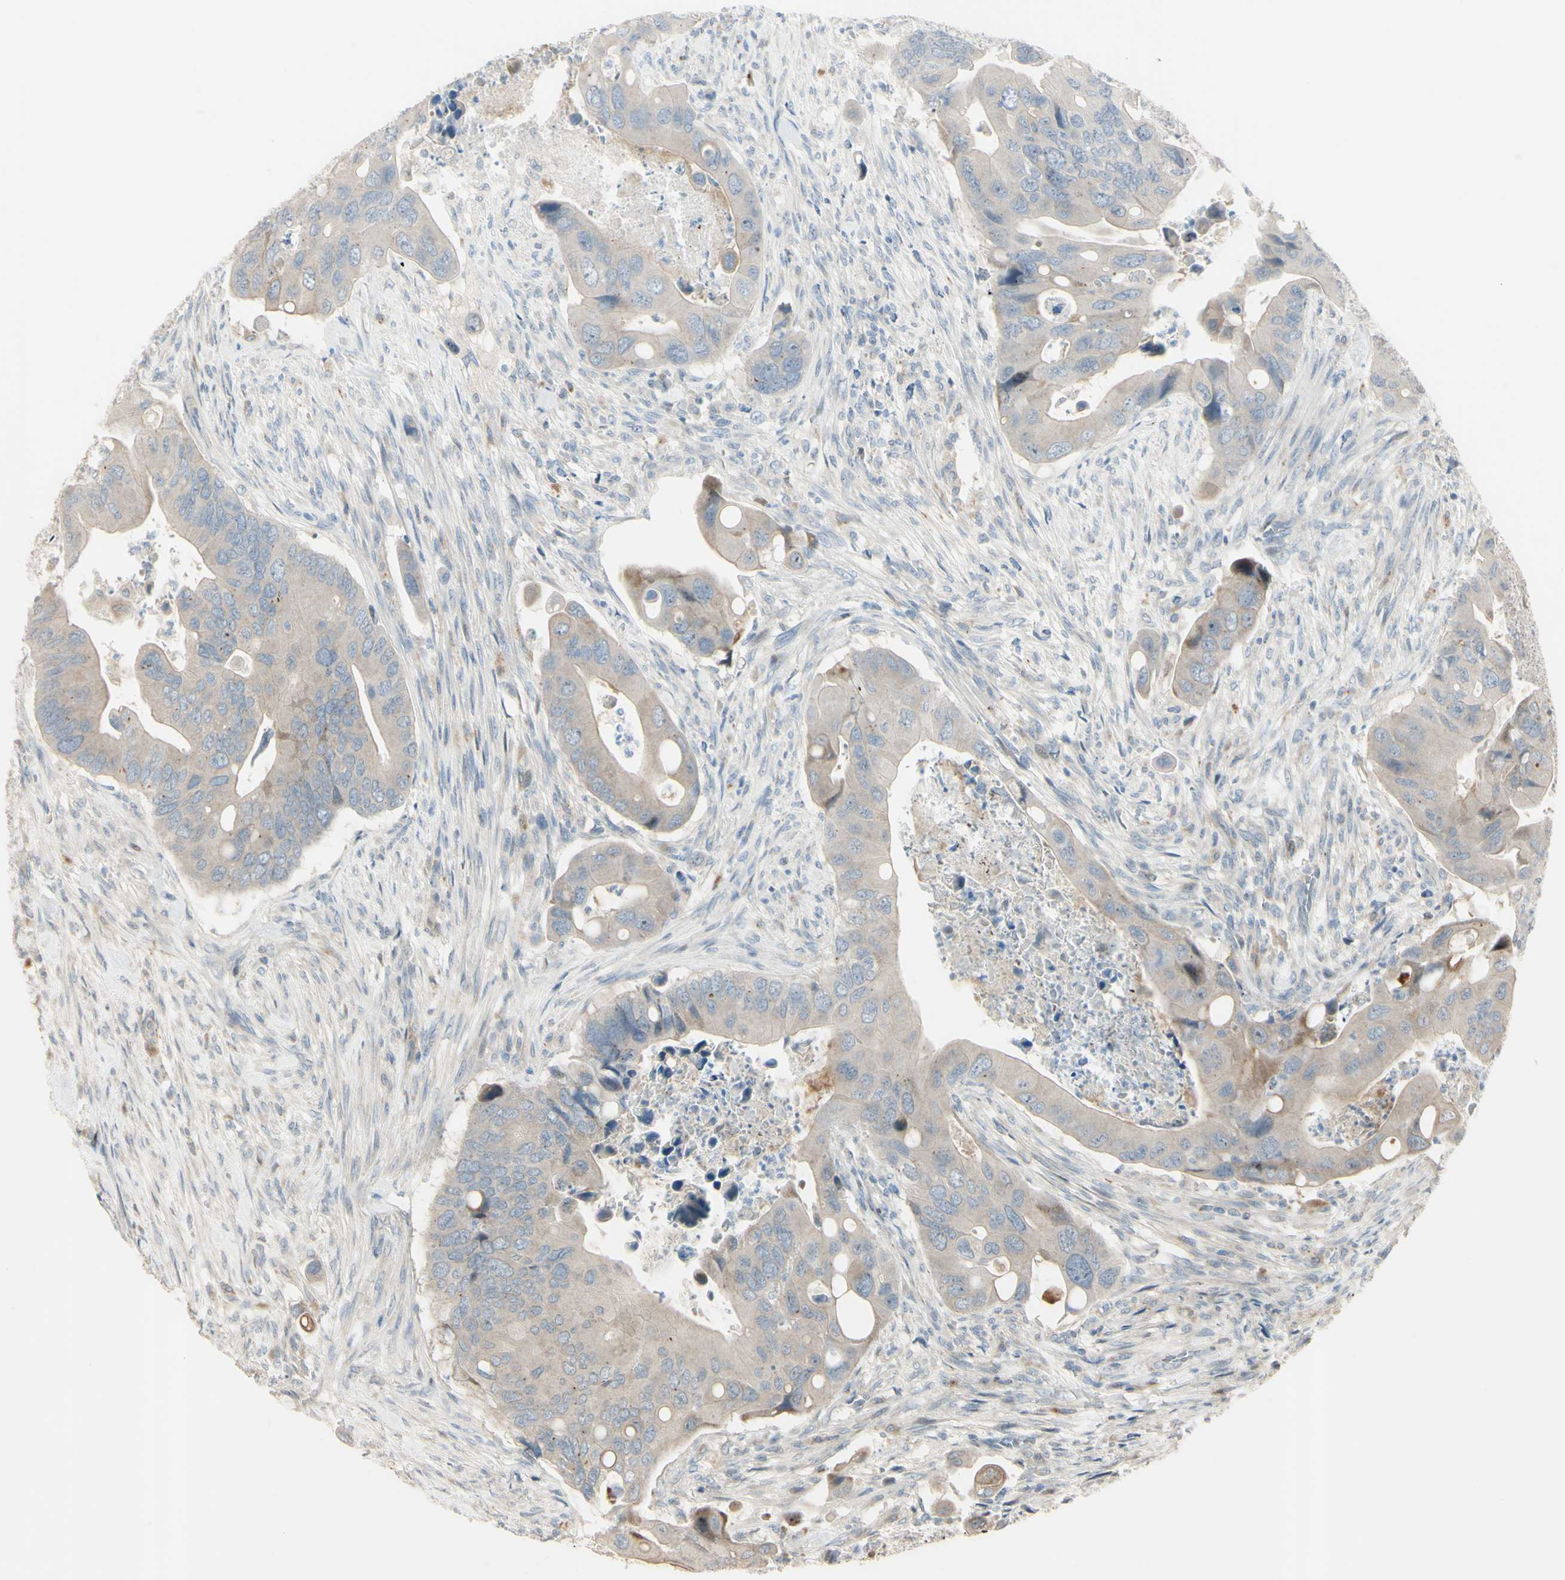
{"staining": {"intensity": "weak", "quantity": ">75%", "location": "cytoplasmic/membranous"}, "tissue": "colorectal cancer", "cell_type": "Tumor cells", "image_type": "cancer", "snomed": [{"axis": "morphology", "description": "Adenocarcinoma, NOS"}, {"axis": "topography", "description": "Rectum"}], "caption": "Brown immunohistochemical staining in colorectal cancer displays weak cytoplasmic/membranous staining in approximately >75% of tumor cells.", "gene": "NDFIP1", "patient": {"sex": "female", "age": 57}}